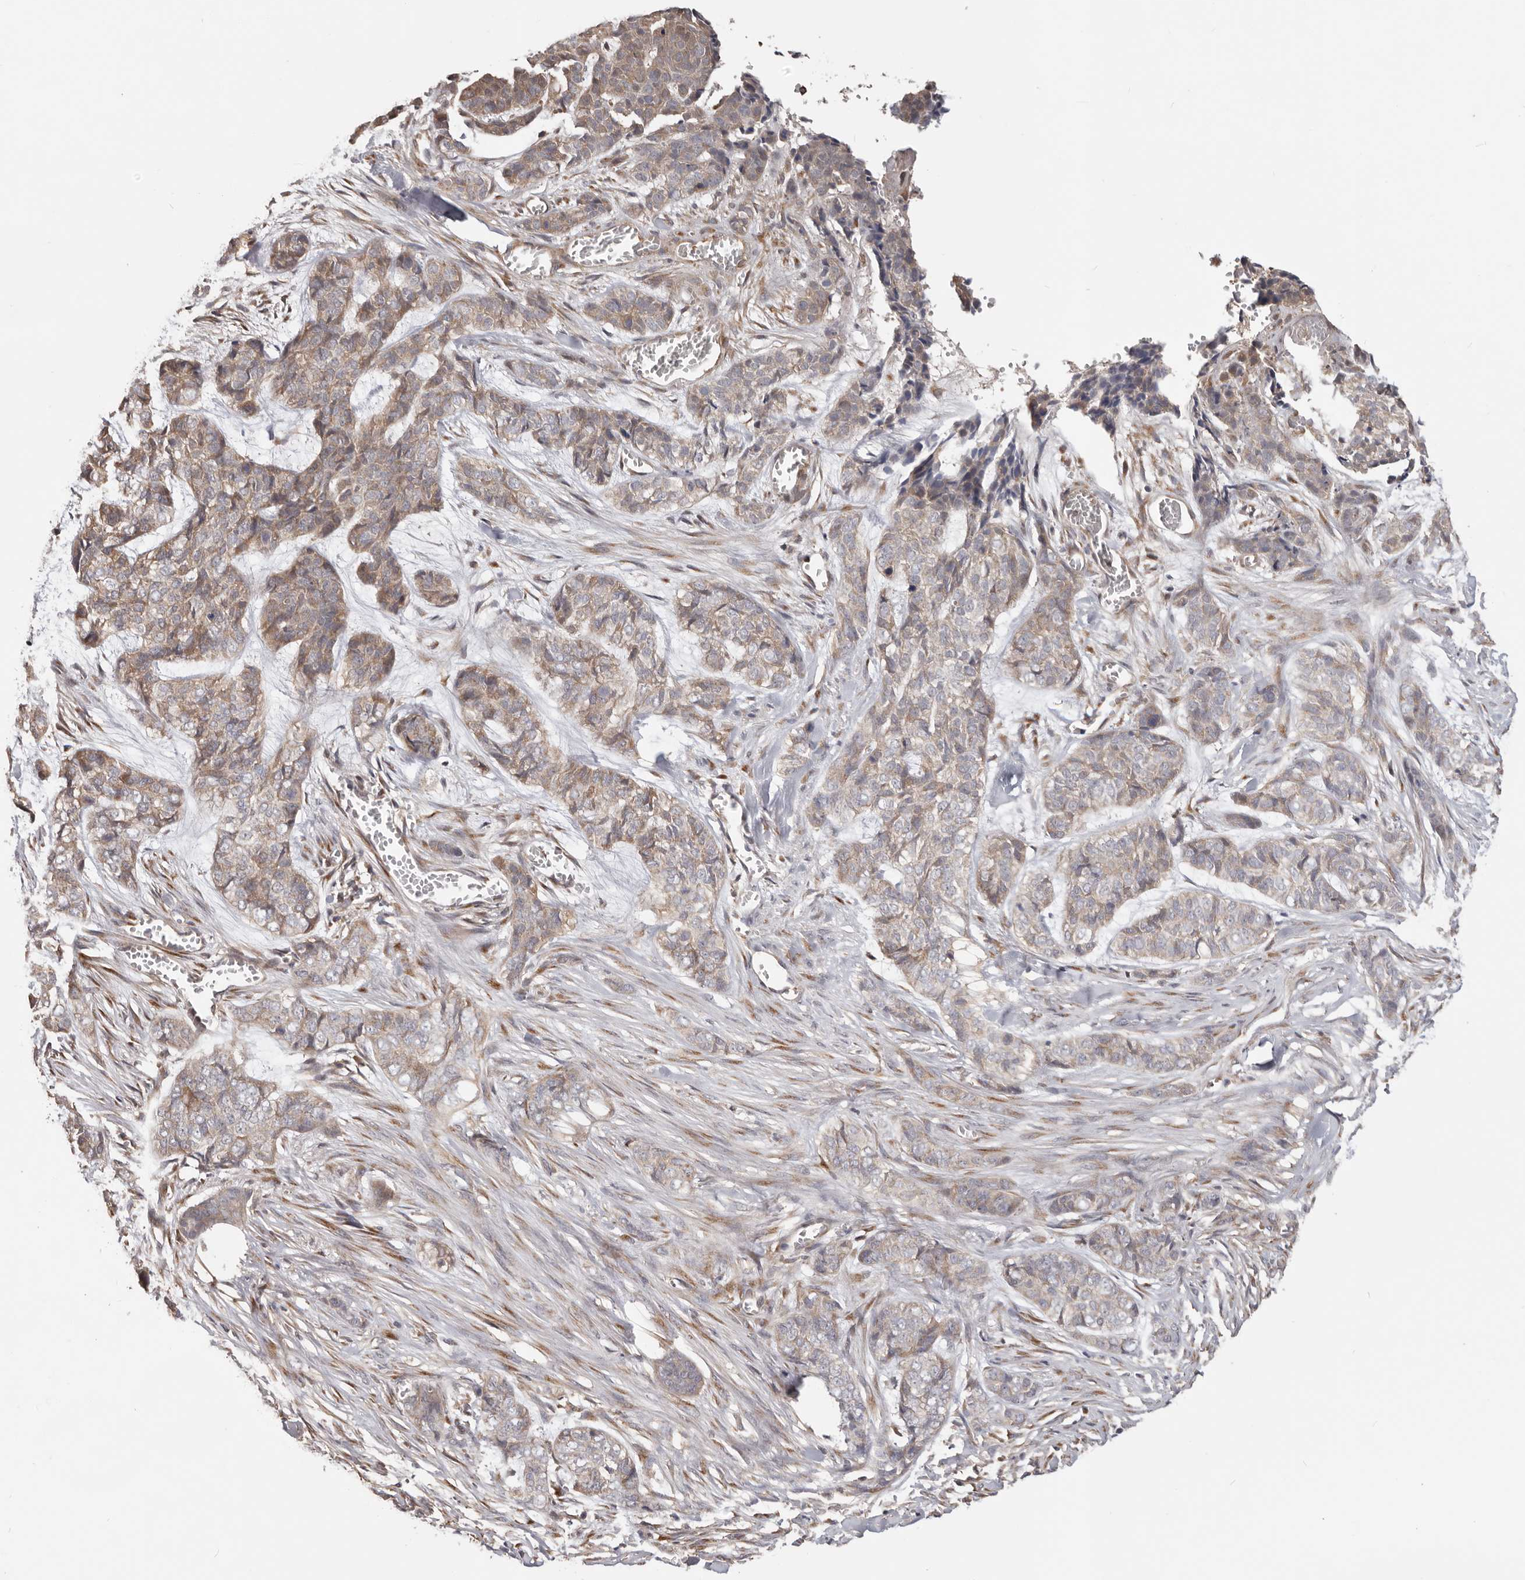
{"staining": {"intensity": "moderate", "quantity": "25%-75%", "location": "cytoplasmic/membranous"}, "tissue": "skin cancer", "cell_type": "Tumor cells", "image_type": "cancer", "snomed": [{"axis": "morphology", "description": "Basal cell carcinoma"}, {"axis": "topography", "description": "Skin"}], "caption": "Immunohistochemical staining of human skin basal cell carcinoma shows moderate cytoplasmic/membranous protein expression in approximately 25%-75% of tumor cells.", "gene": "LRP6", "patient": {"sex": "female", "age": 64}}